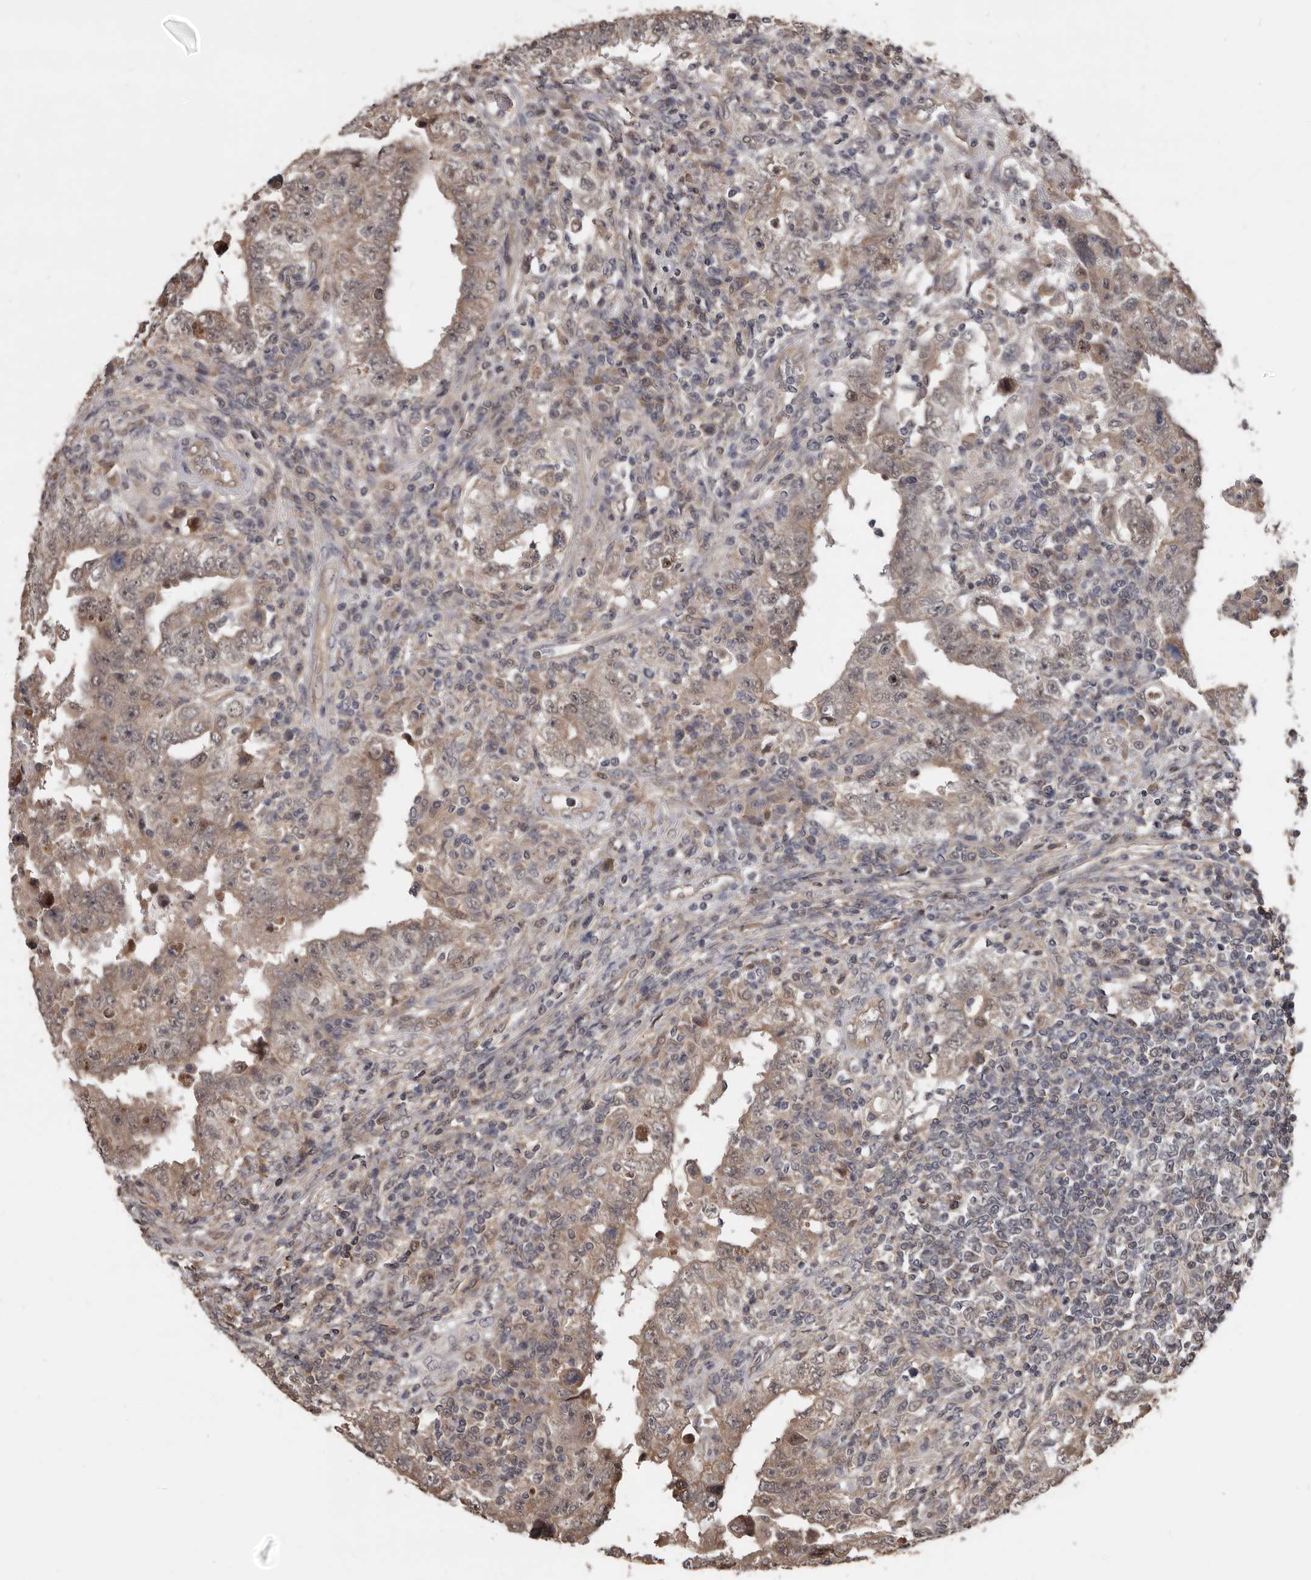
{"staining": {"intensity": "weak", "quantity": ">75%", "location": "cytoplasmic/membranous,nuclear"}, "tissue": "testis cancer", "cell_type": "Tumor cells", "image_type": "cancer", "snomed": [{"axis": "morphology", "description": "Carcinoma, Embryonal, NOS"}, {"axis": "topography", "description": "Testis"}], "caption": "About >75% of tumor cells in embryonal carcinoma (testis) show weak cytoplasmic/membranous and nuclear protein staining as visualized by brown immunohistochemical staining.", "gene": "AHR", "patient": {"sex": "male", "age": 26}}